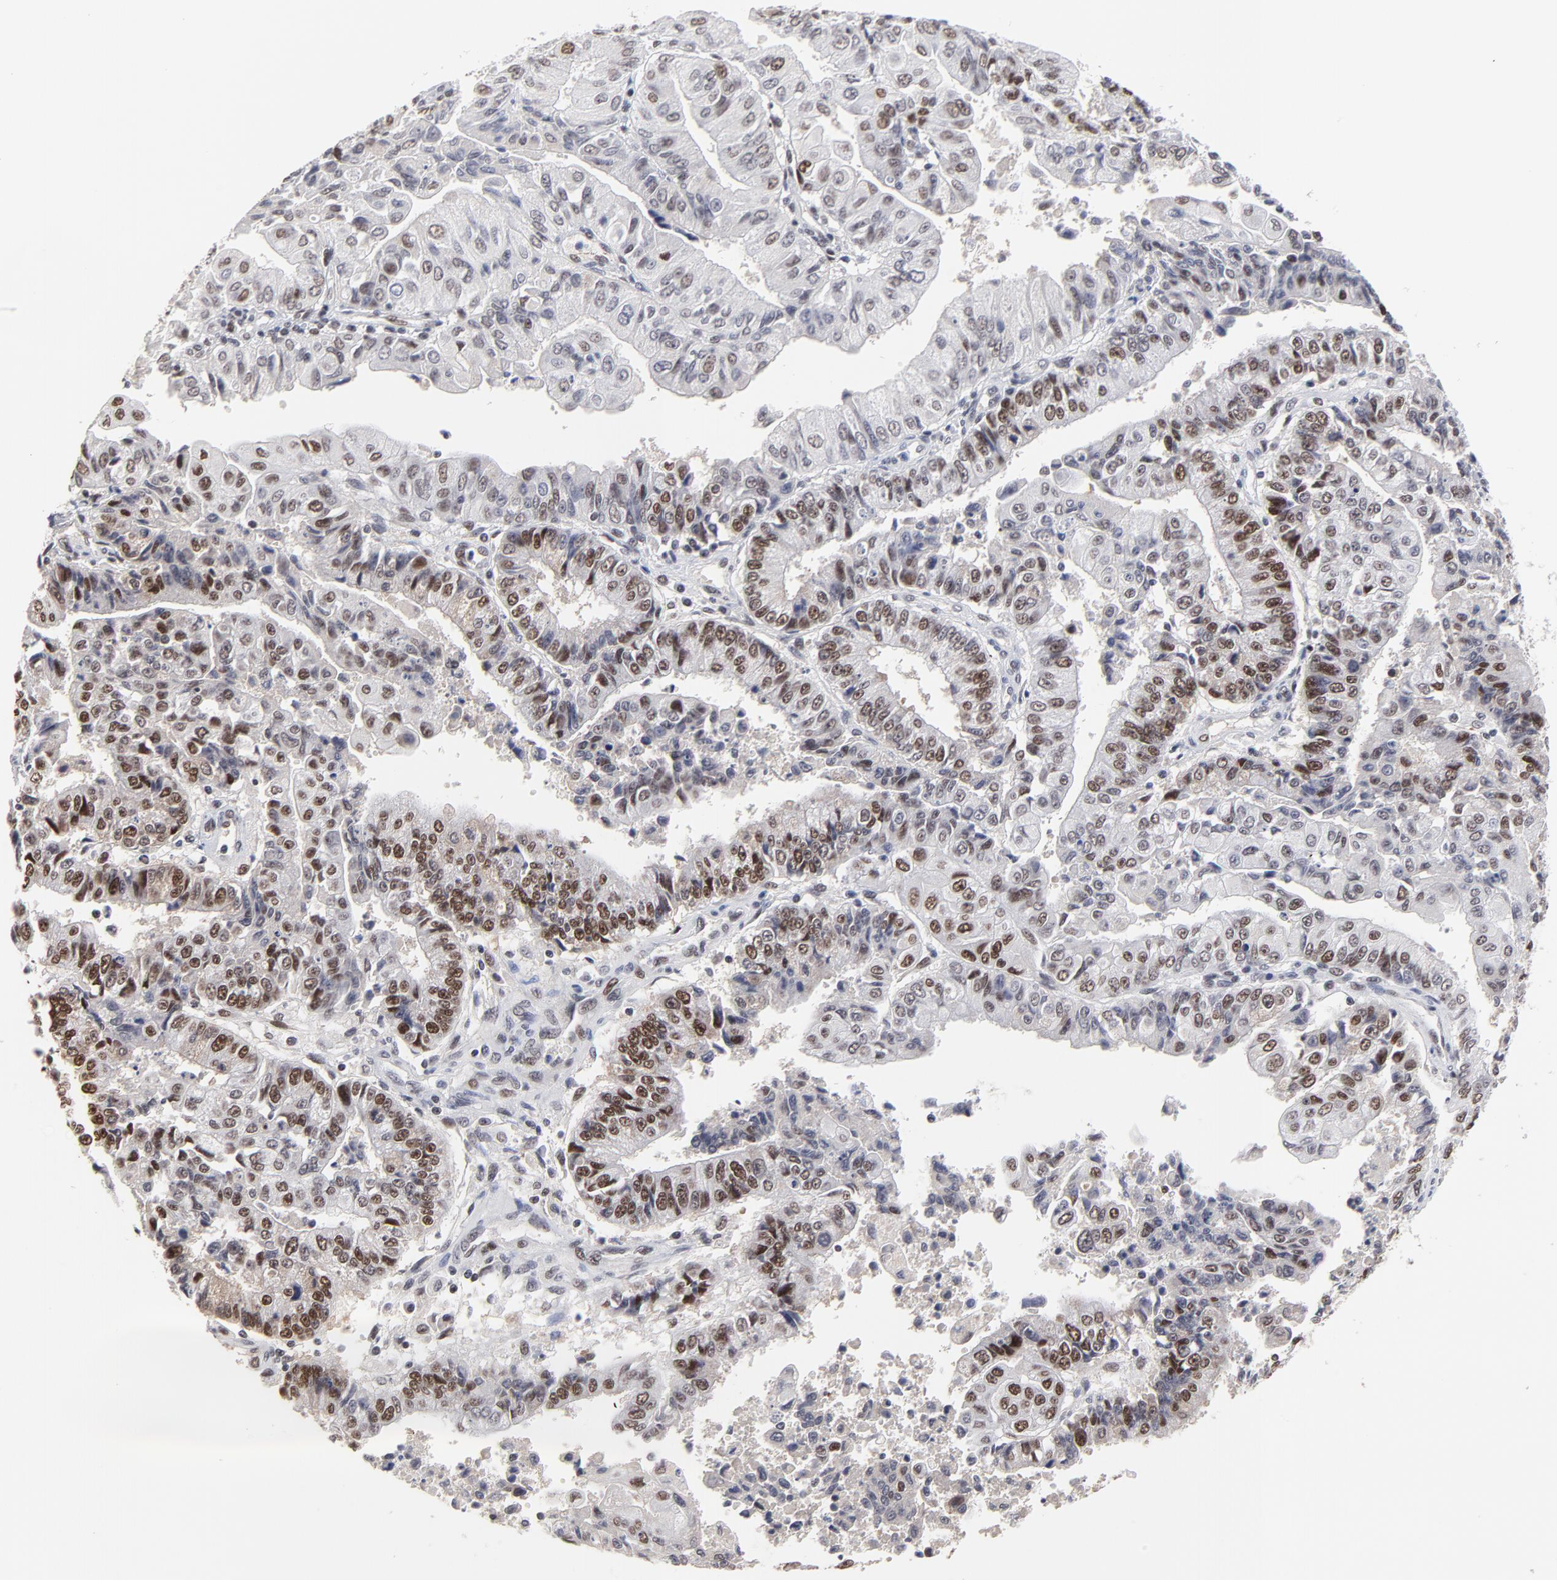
{"staining": {"intensity": "moderate", "quantity": "25%-75%", "location": "nuclear"}, "tissue": "endometrial cancer", "cell_type": "Tumor cells", "image_type": "cancer", "snomed": [{"axis": "morphology", "description": "Adenocarcinoma, NOS"}, {"axis": "topography", "description": "Endometrium"}], "caption": "Approximately 25%-75% of tumor cells in endometrial cancer (adenocarcinoma) display moderate nuclear protein positivity as visualized by brown immunohistochemical staining.", "gene": "OGFOD1", "patient": {"sex": "female", "age": 75}}